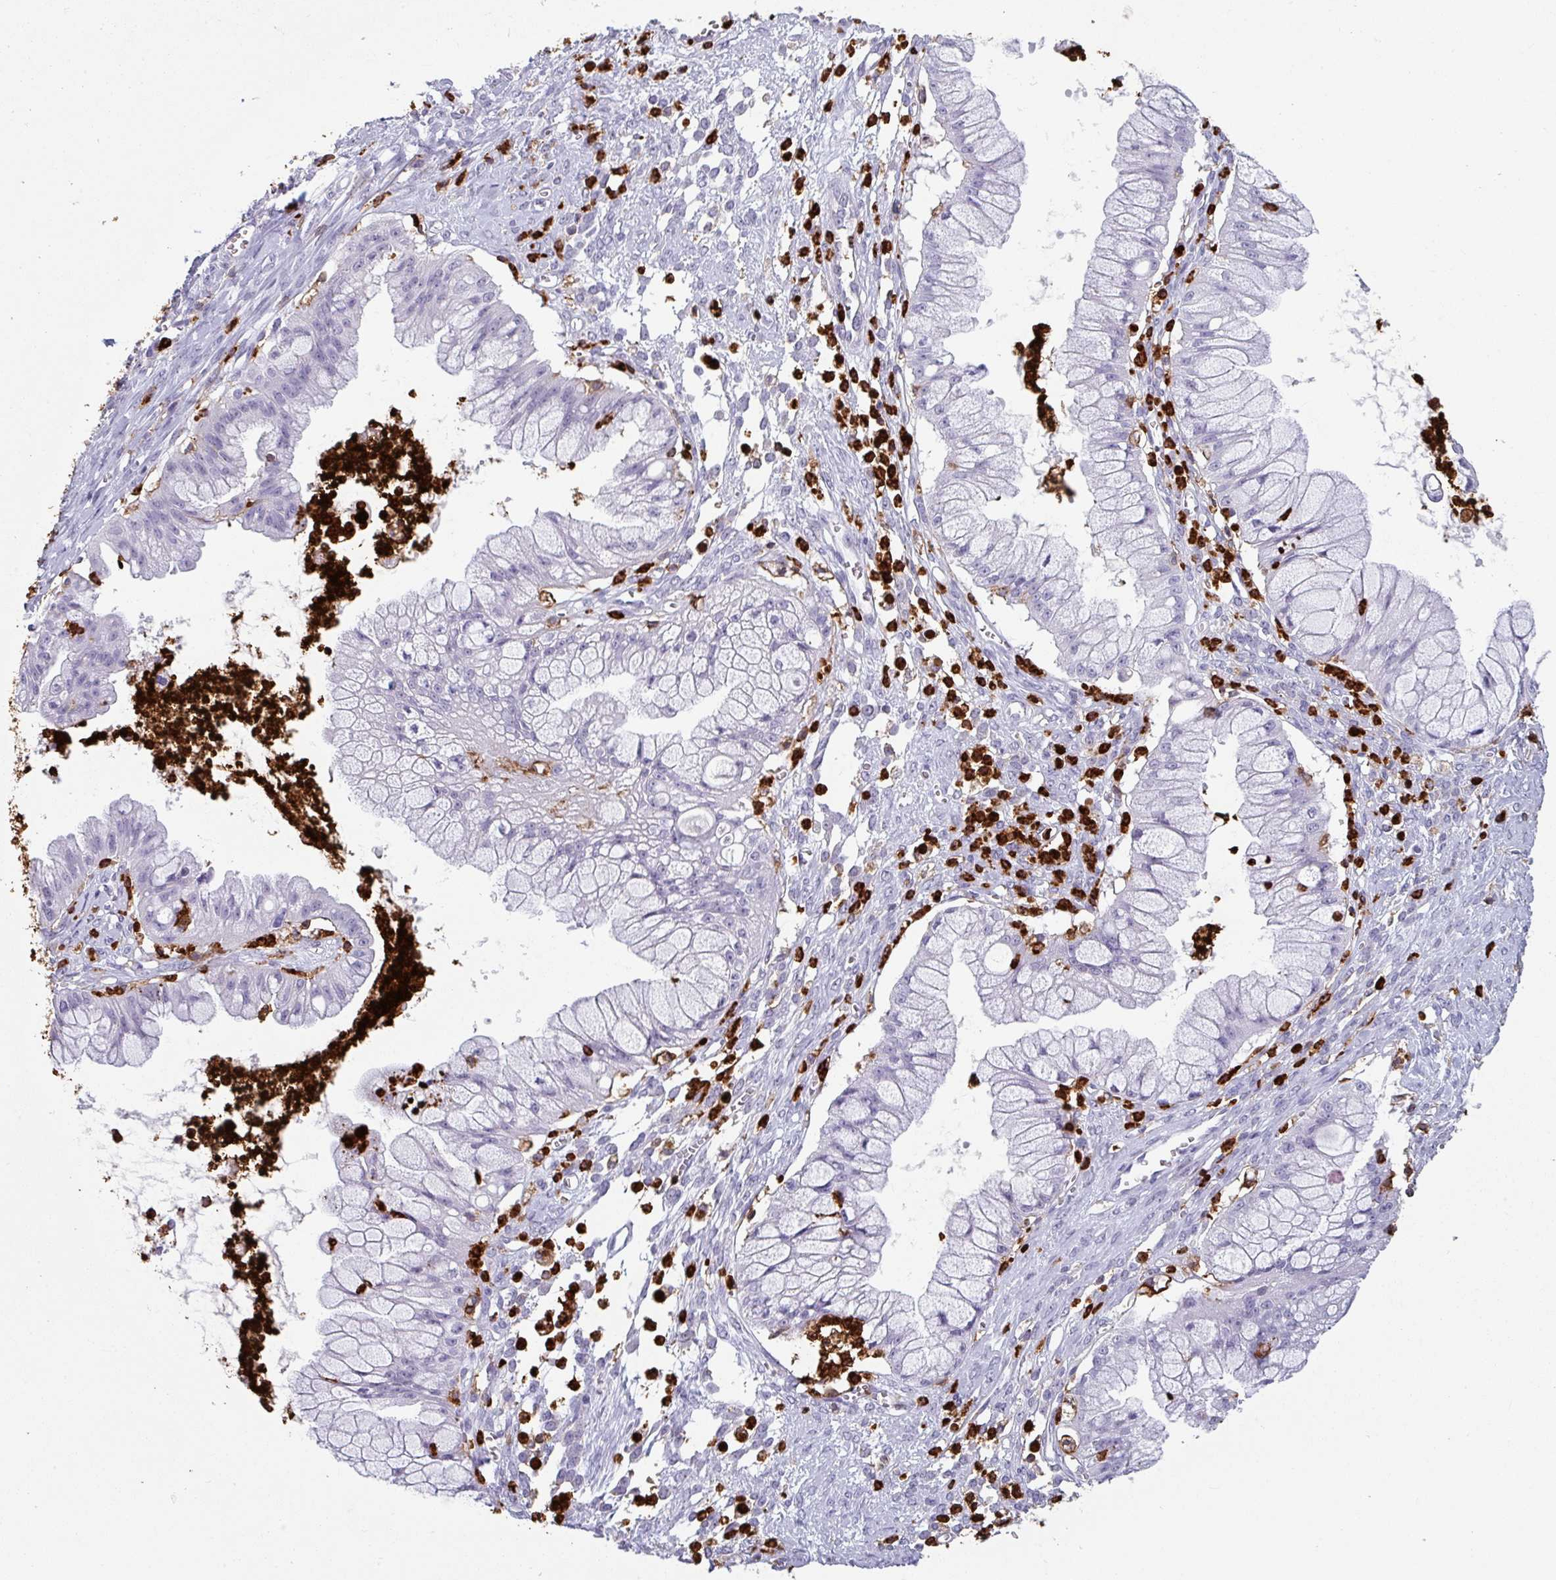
{"staining": {"intensity": "negative", "quantity": "none", "location": "none"}, "tissue": "ovarian cancer", "cell_type": "Tumor cells", "image_type": "cancer", "snomed": [{"axis": "morphology", "description": "Cystadenocarcinoma, mucinous, NOS"}, {"axis": "topography", "description": "Ovary"}], "caption": "IHC of ovarian cancer reveals no positivity in tumor cells. (Brightfield microscopy of DAB (3,3'-diaminobenzidine) IHC at high magnification).", "gene": "EXOSC5", "patient": {"sex": "female", "age": 70}}